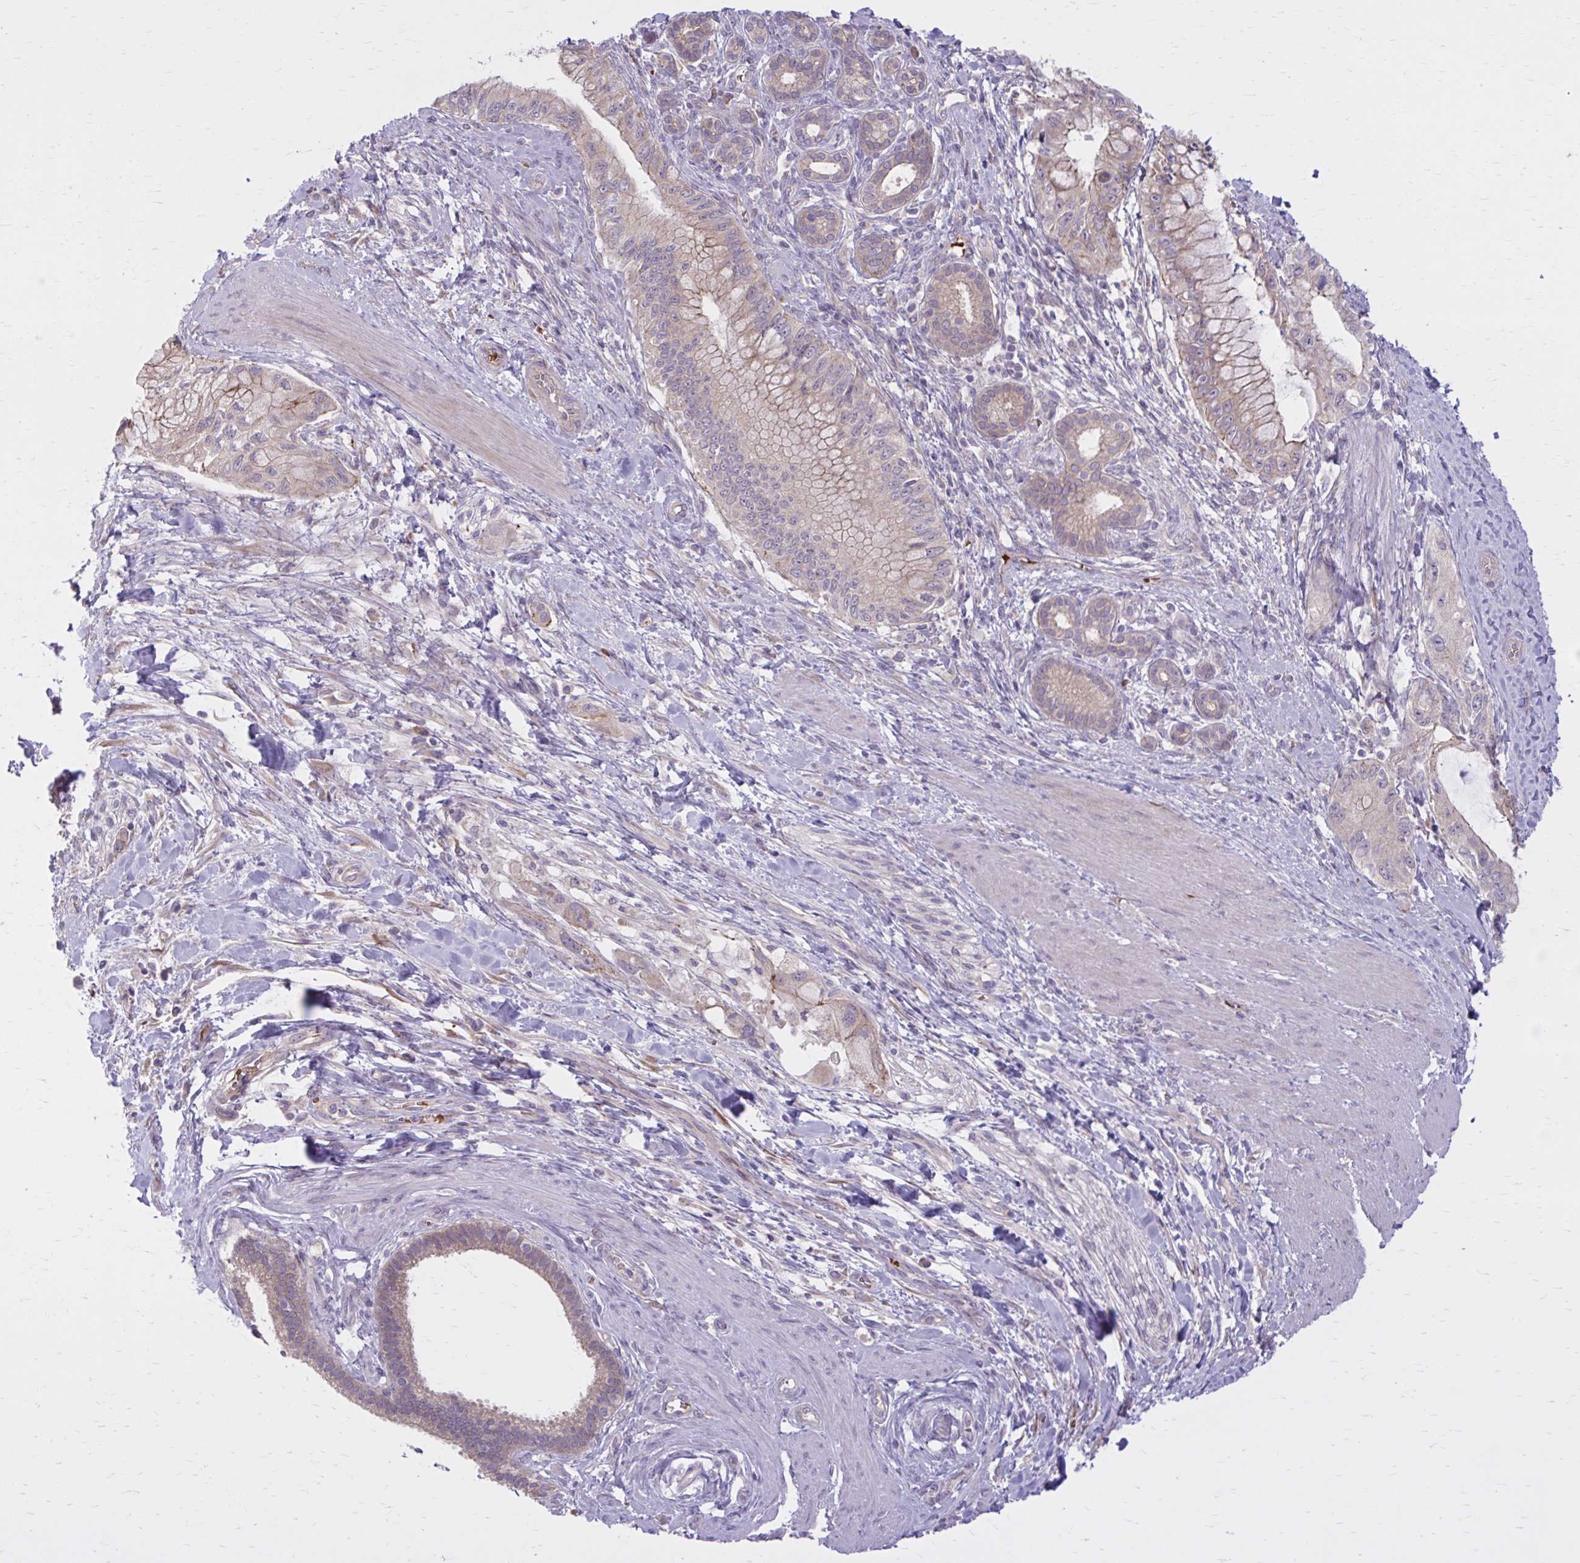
{"staining": {"intensity": "weak", "quantity": "25%-75%", "location": "cytoplasmic/membranous"}, "tissue": "pancreatic cancer", "cell_type": "Tumor cells", "image_type": "cancer", "snomed": [{"axis": "morphology", "description": "Adenocarcinoma, NOS"}, {"axis": "topography", "description": "Pancreas"}], "caption": "Human pancreatic cancer (adenocarcinoma) stained with a protein marker demonstrates weak staining in tumor cells.", "gene": "SNF8", "patient": {"sex": "male", "age": 48}}